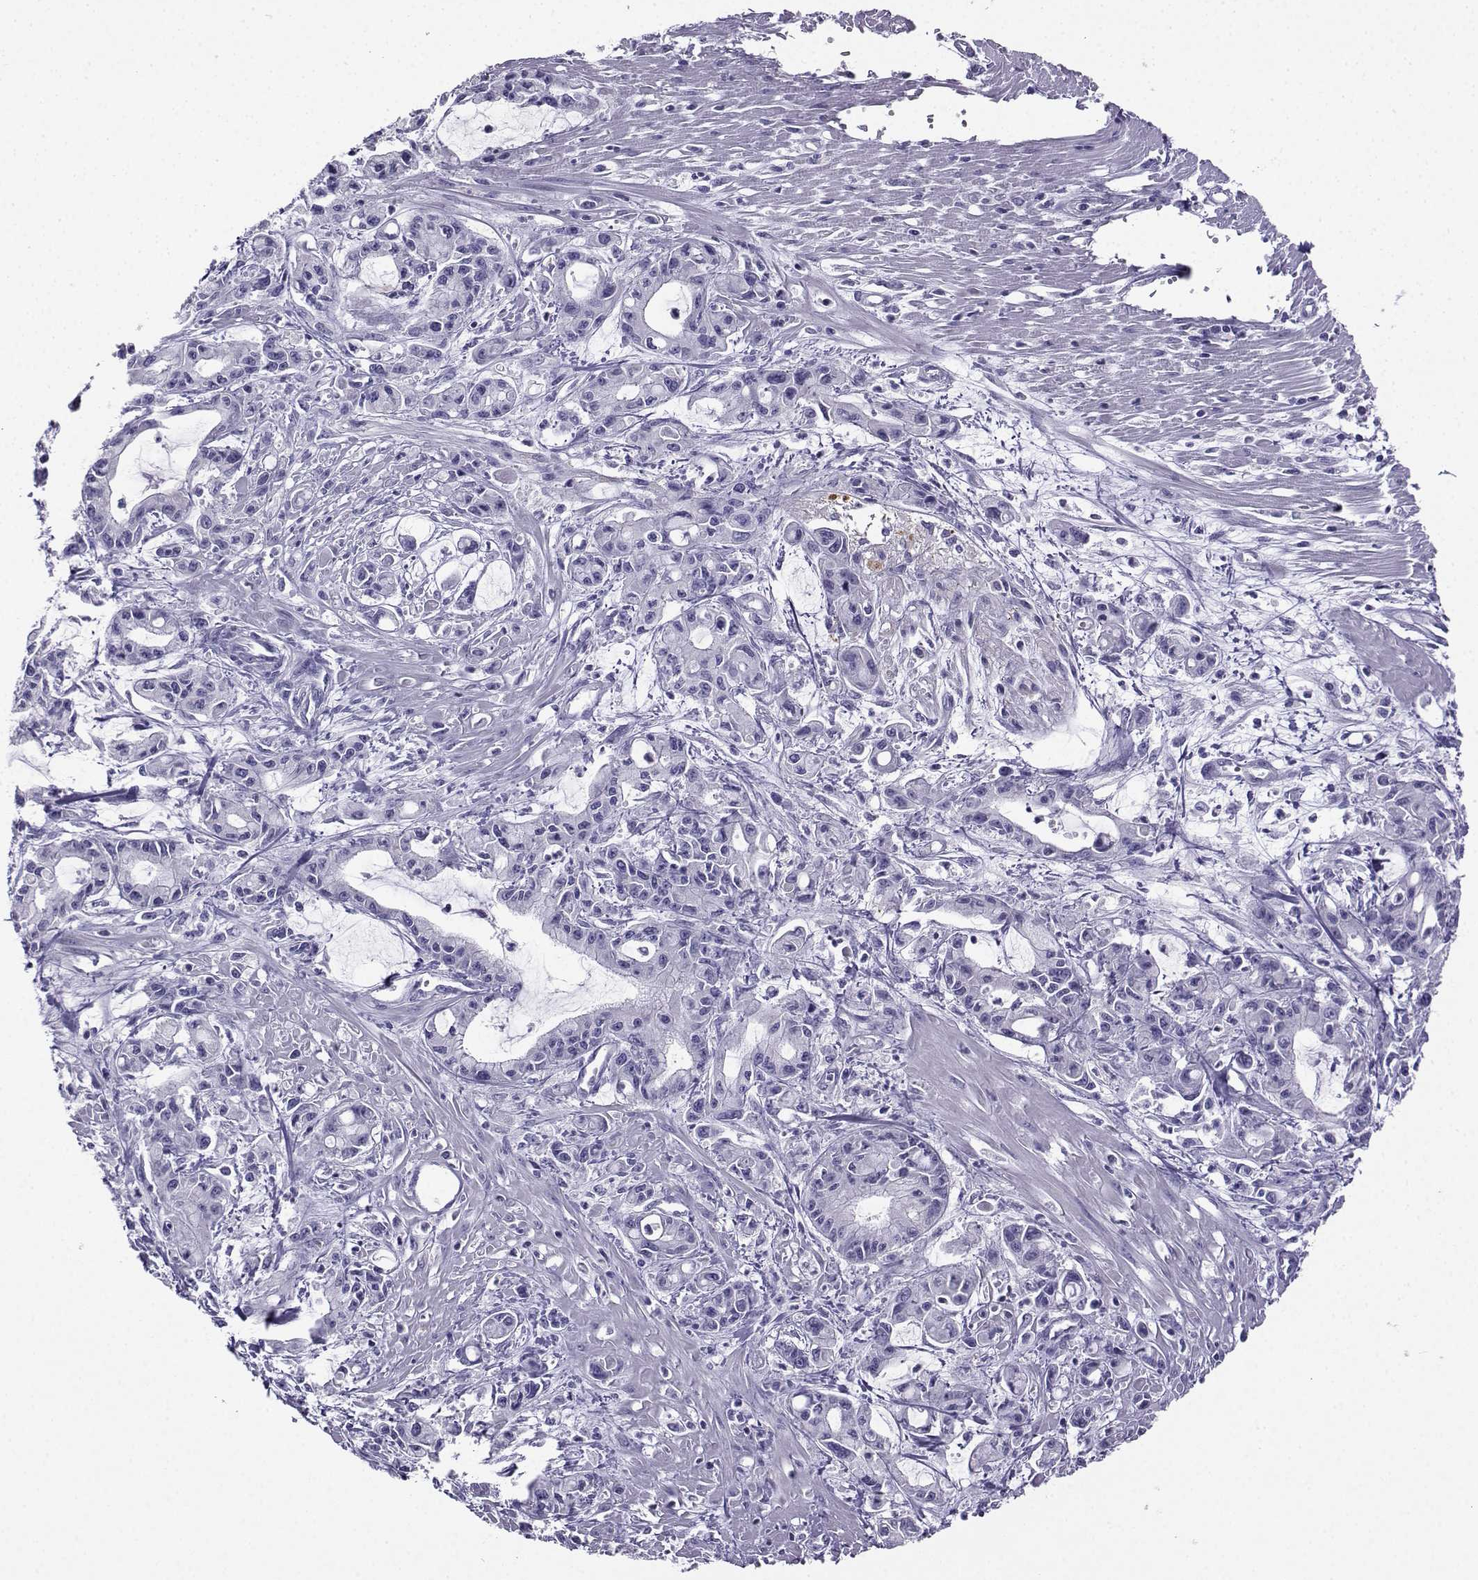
{"staining": {"intensity": "negative", "quantity": "none", "location": "none"}, "tissue": "pancreatic cancer", "cell_type": "Tumor cells", "image_type": "cancer", "snomed": [{"axis": "morphology", "description": "Adenocarcinoma, NOS"}, {"axis": "topography", "description": "Pancreas"}], "caption": "Tumor cells are negative for protein expression in human pancreatic adenocarcinoma.", "gene": "LINGO1", "patient": {"sex": "male", "age": 48}}